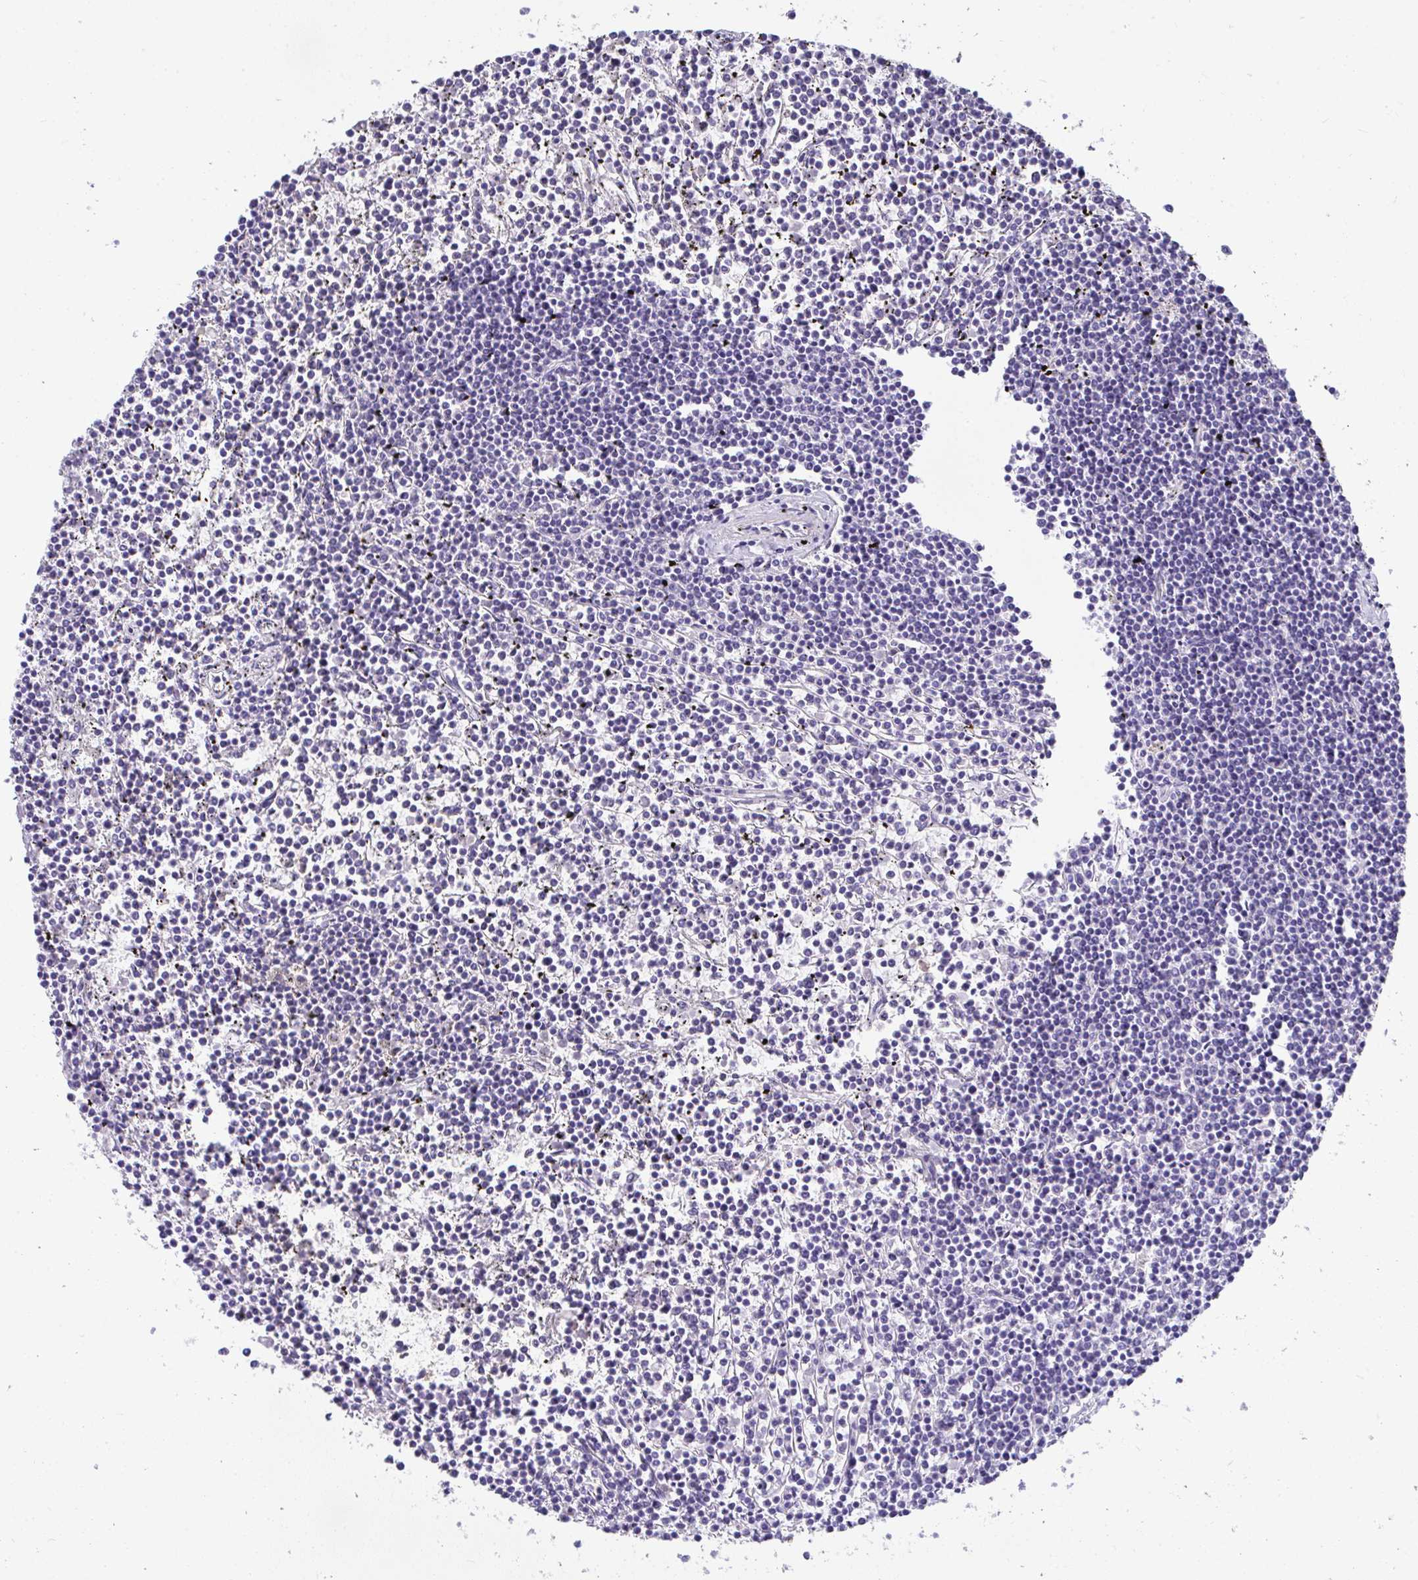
{"staining": {"intensity": "negative", "quantity": "none", "location": "none"}, "tissue": "lymphoma", "cell_type": "Tumor cells", "image_type": "cancer", "snomed": [{"axis": "morphology", "description": "Malignant lymphoma, non-Hodgkin's type, Low grade"}, {"axis": "topography", "description": "Spleen"}], "caption": "Immunohistochemical staining of human low-grade malignant lymphoma, non-Hodgkin's type displays no significant expression in tumor cells.", "gene": "COA5", "patient": {"sex": "female", "age": 19}}